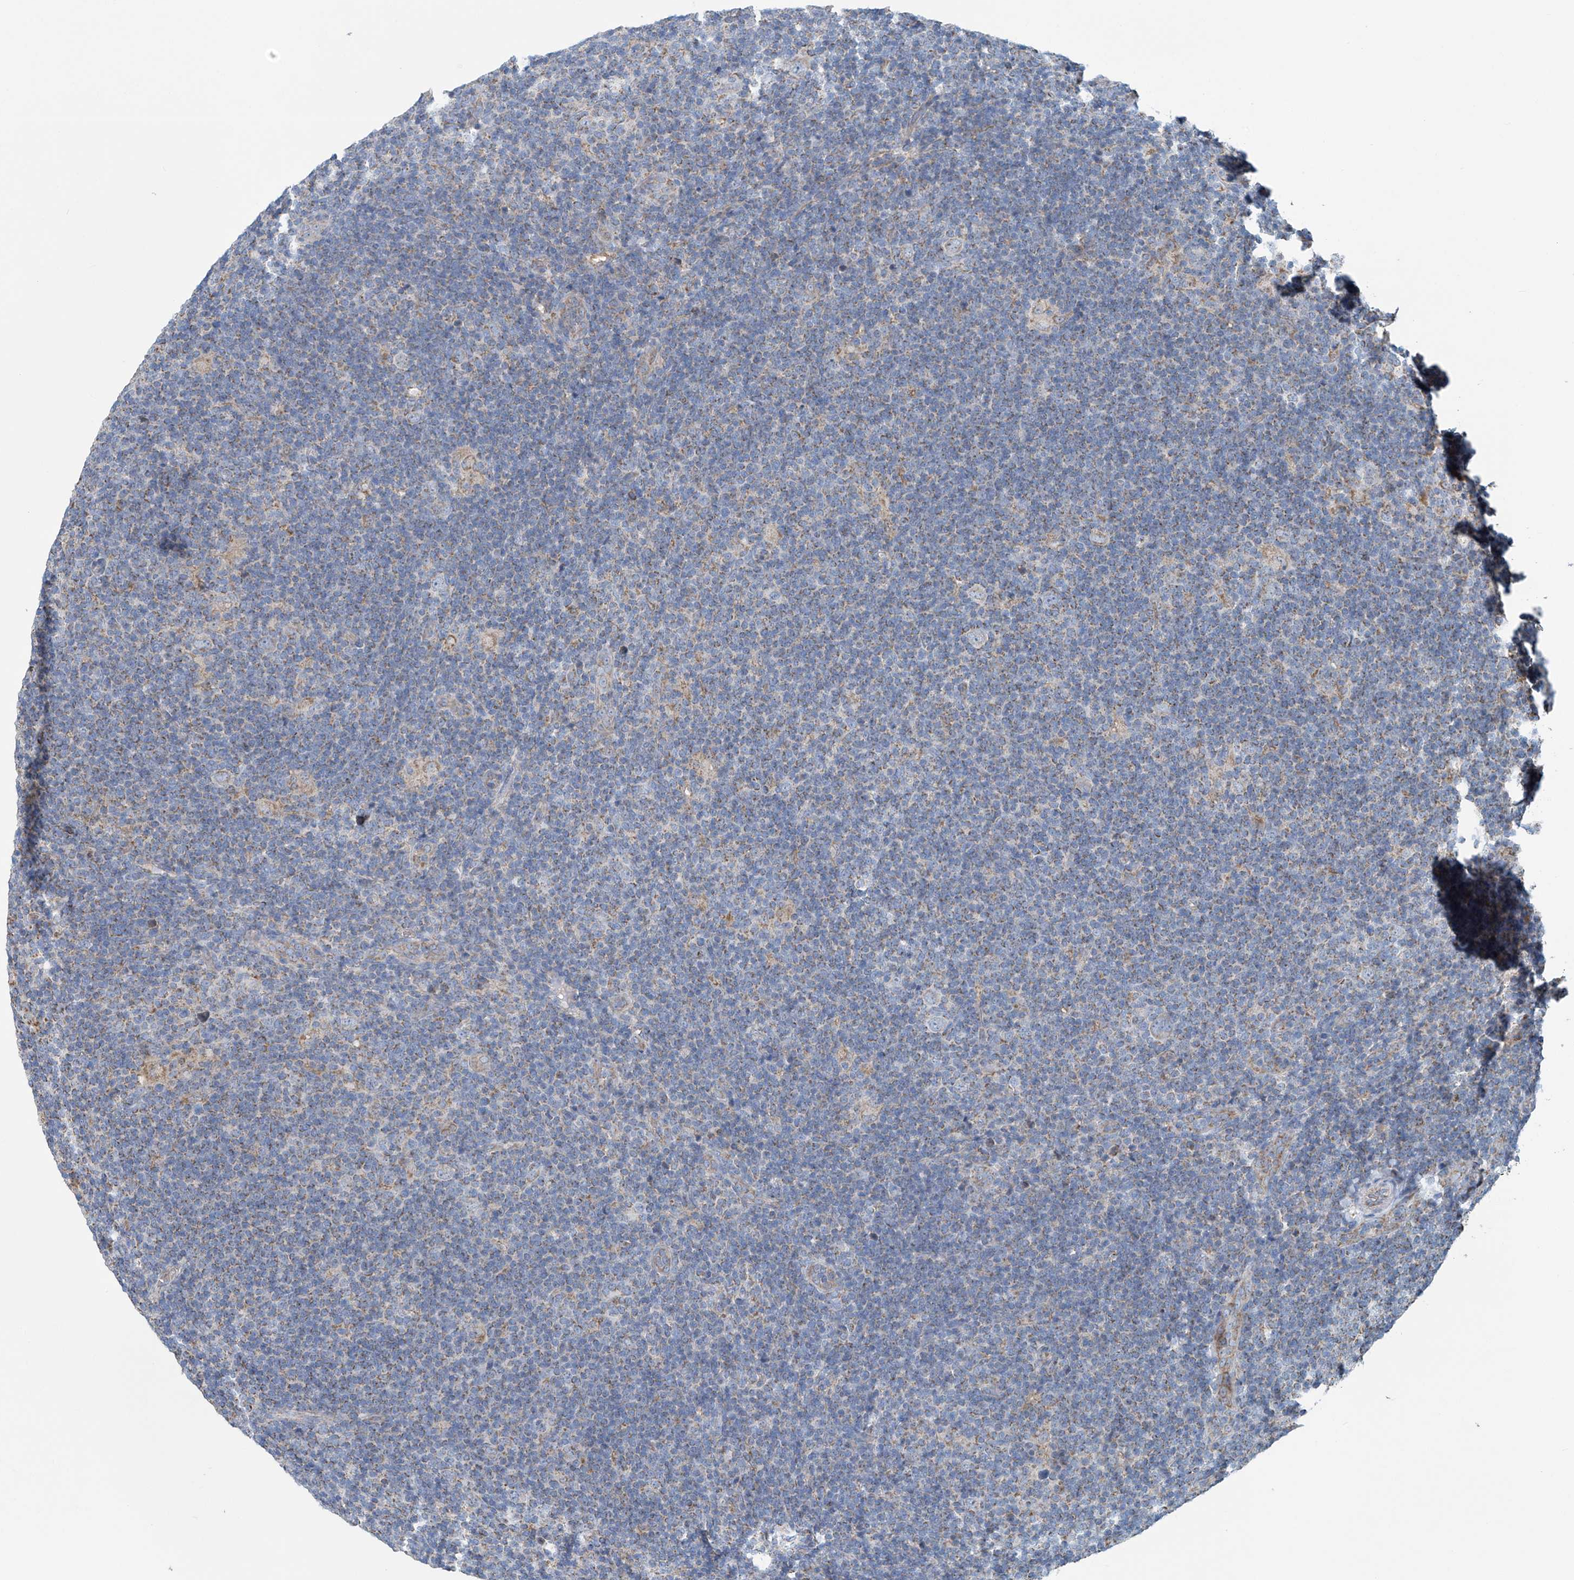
{"staining": {"intensity": "weak", "quantity": "25%-75%", "location": "cytoplasmic/membranous"}, "tissue": "lymphoma", "cell_type": "Tumor cells", "image_type": "cancer", "snomed": [{"axis": "morphology", "description": "Hodgkin's disease, NOS"}, {"axis": "topography", "description": "Lymph node"}], "caption": "About 25%-75% of tumor cells in lymphoma demonstrate weak cytoplasmic/membranous protein positivity as visualized by brown immunohistochemical staining.", "gene": "COMMD1", "patient": {"sex": "female", "age": 57}}